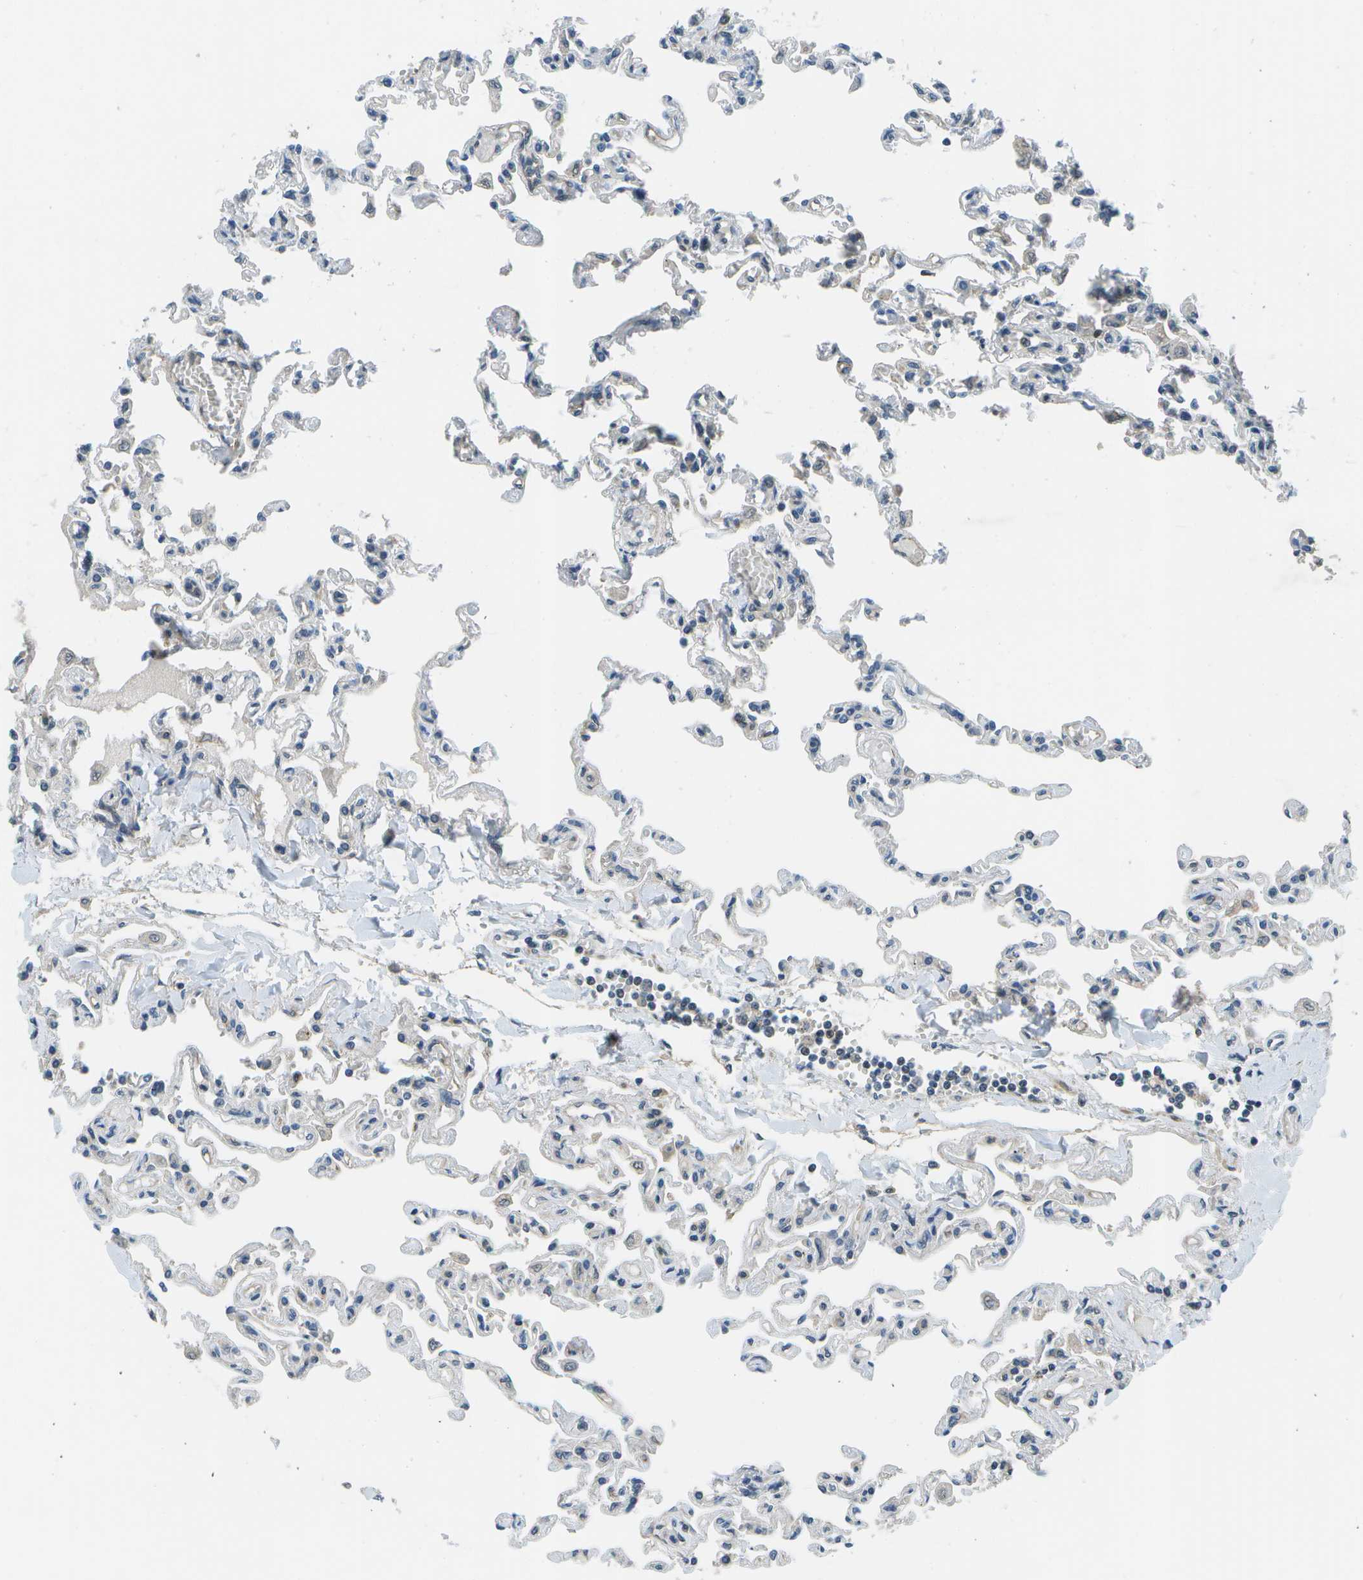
{"staining": {"intensity": "weak", "quantity": "<25%", "location": "cytoplasmic/membranous"}, "tissue": "lung", "cell_type": "Alveolar cells", "image_type": "normal", "snomed": [{"axis": "morphology", "description": "Normal tissue, NOS"}, {"axis": "topography", "description": "Lung"}], "caption": "IHC histopathology image of normal lung stained for a protein (brown), which demonstrates no positivity in alveolar cells.", "gene": "ENPP5", "patient": {"sex": "male", "age": 21}}